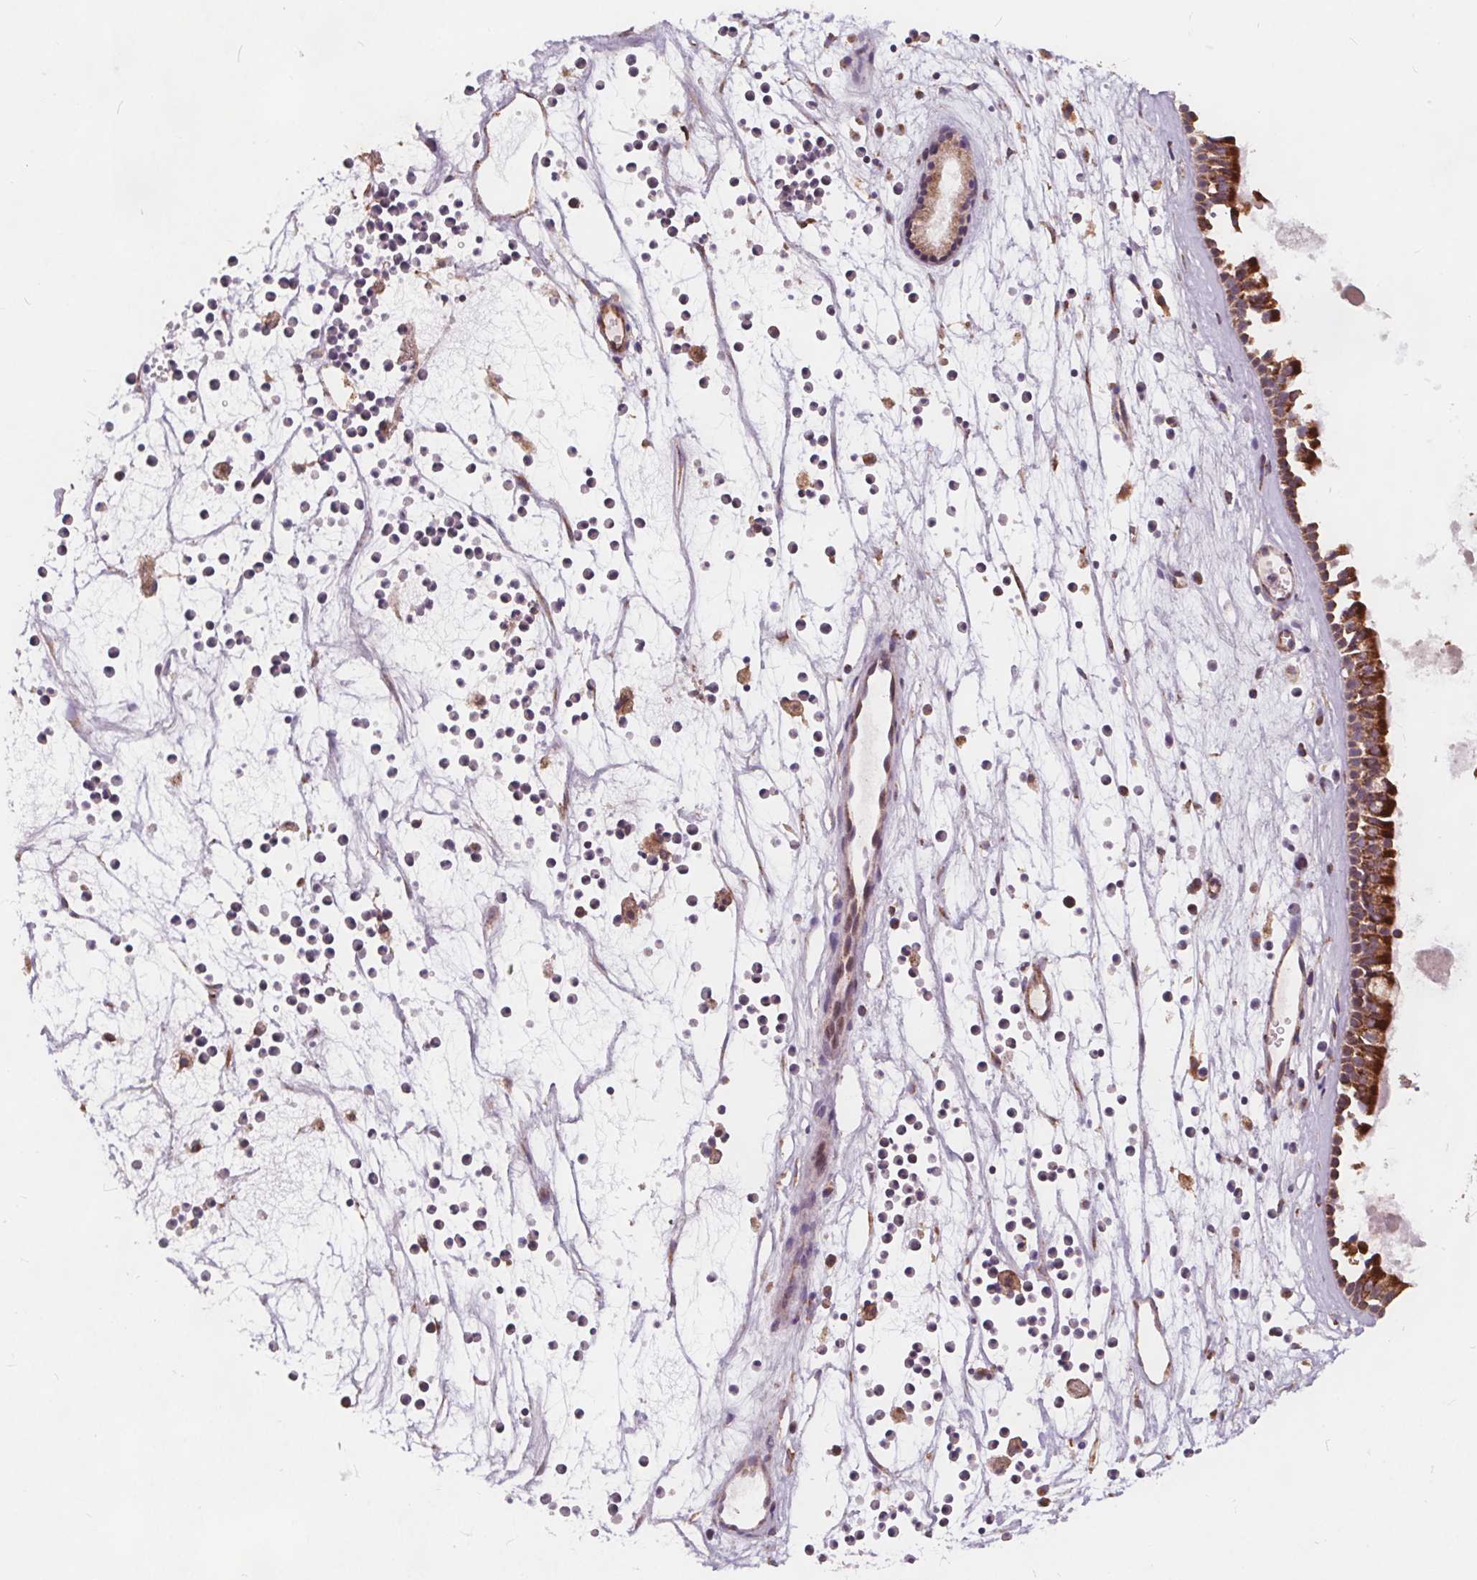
{"staining": {"intensity": "strong", "quantity": ">75%", "location": "cytoplasmic/membranous"}, "tissue": "nasopharynx", "cell_type": "Respiratory epithelial cells", "image_type": "normal", "snomed": [{"axis": "morphology", "description": "Normal tissue, NOS"}, {"axis": "topography", "description": "Nasopharynx"}], "caption": "An image of human nasopharynx stained for a protein shows strong cytoplasmic/membranous brown staining in respiratory epithelial cells.", "gene": "PLSCR3", "patient": {"sex": "female", "age": 52}}